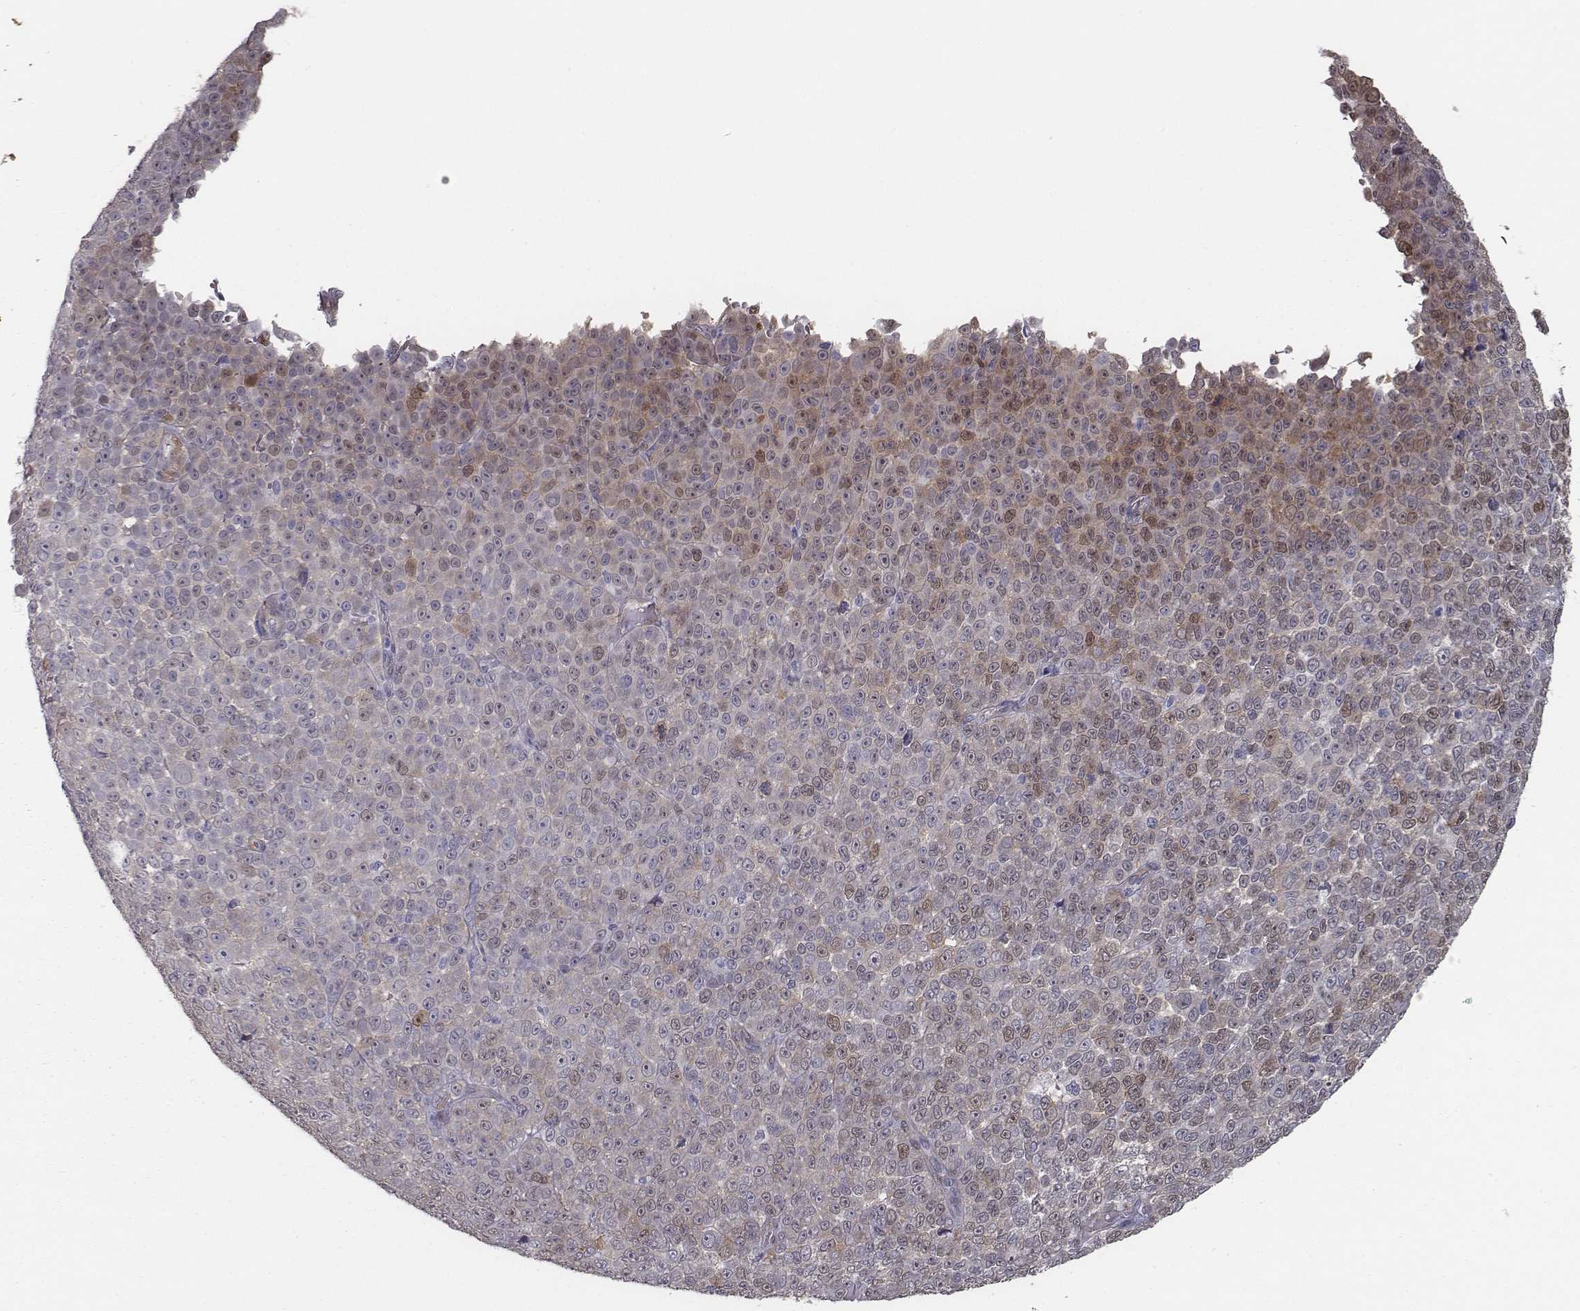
{"staining": {"intensity": "weak", "quantity": "<25%", "location": "nuclear"}, "tissue": "melanoma", "cell_type": "Tumor cells", "image_type": "cancer", "snomed": [{"axis": "morphology", "description": "Malignant melanoma, NOS"}, {"axis": "topography", "description": "Skin"}], "caption": "Immunohistochemical staining of melanoma demonstrates no significant expression in tumor cells.", "gene": "ISYNA1", "patient": {"sex": "female", "age": 95}}